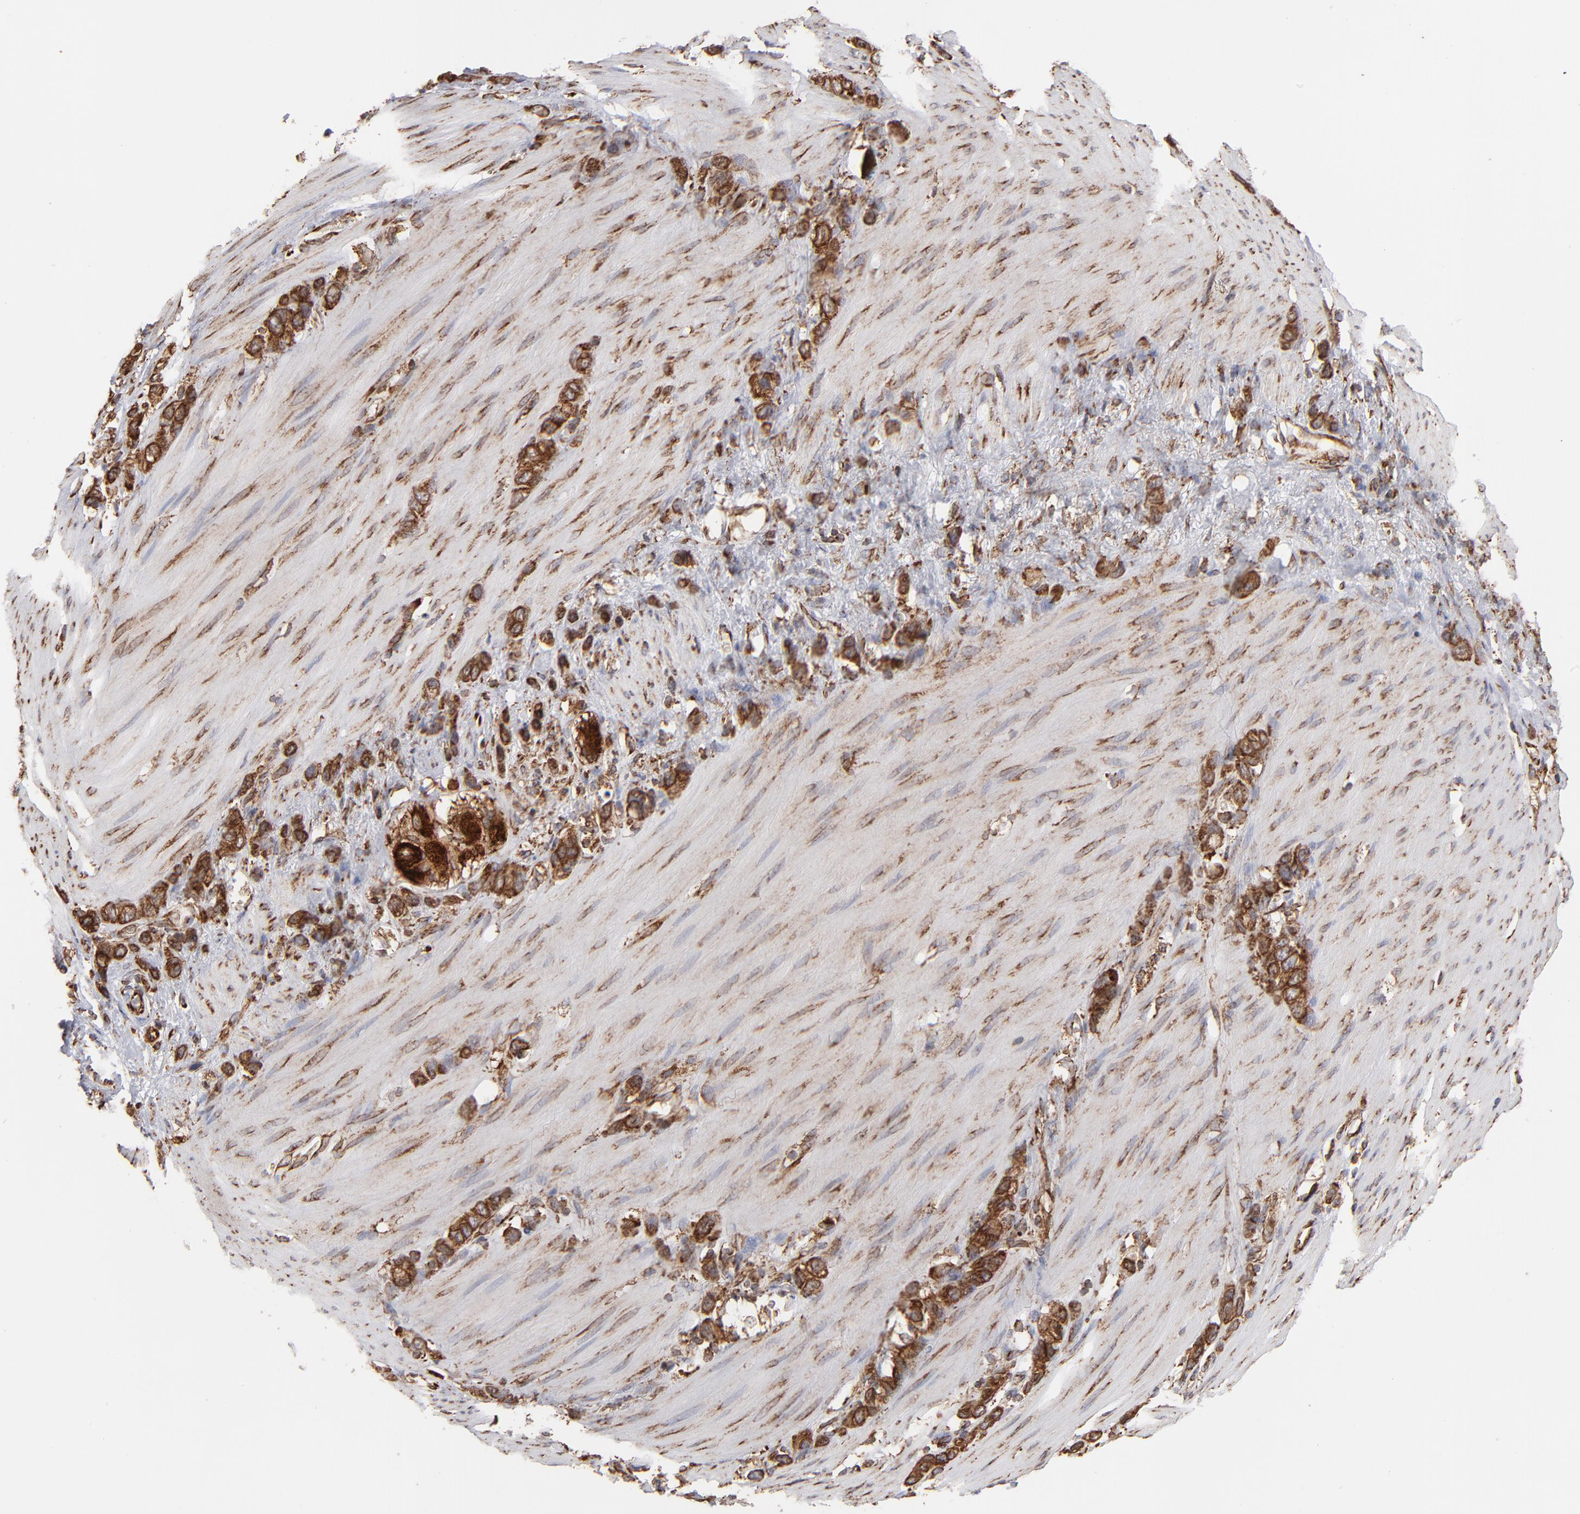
{"staining": {"intensity": "moderate", "quantity": ">75%", "location": "cytoplasmic/membranous"}, "tissue": "stomach cancer", "cell_type": "Tumor cells", "image_type": "cancer", "snomed": [{"axis": "morphology", "description": "Normal tissue, NOS"}, {"axis": "morphology", "description": "Adenocarcinoma, NOS"}, {"axis": "morphology", "description": "Adenocarcinoma, High grade"}, {"axis": "topography", "description": "Stomach, upper"}, {"axis": "topography", "description": "Stomach"}], "caption": "Immunohistochemical staining of adenocarcinoma (stomach) exhibits medium levels of moderate cytoplasmic/membranous expression in about >75% of tumor cells. Ihc stains the protein in brown and the nuclei are stained blue.", "gene": "KTN1", "patient": {"sex": "female", "age": 65}}